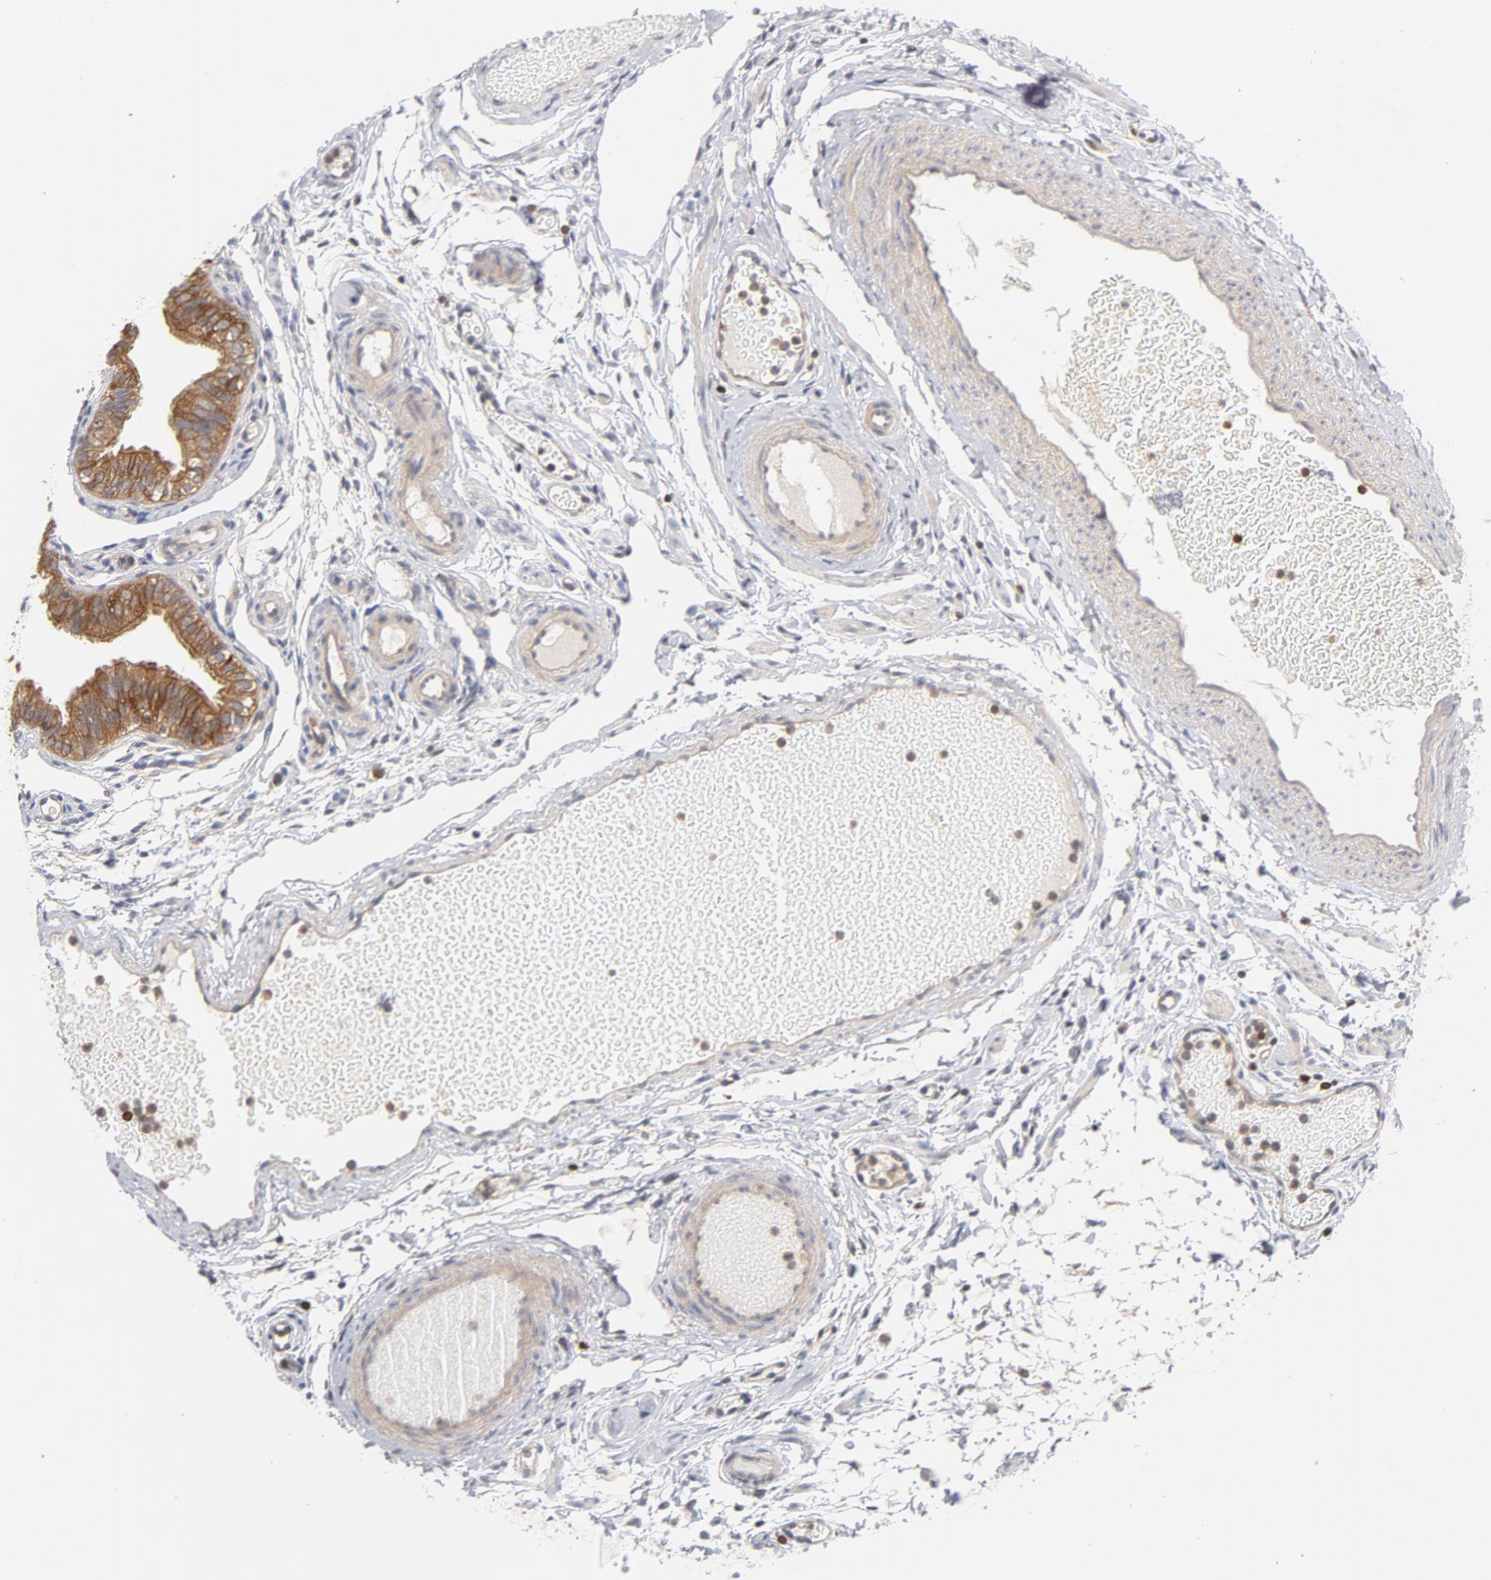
{"staining": {"intensity": "moderate", "quantity": ">75%", "location": "cytoplasmic/membranous"}, "tissue": "fallopian tube", "cell_type": "Glandular cells", "image_type": "normal", "snomed": [{"axis": "morphology", "description": "Normal tissue, NOS"}, {"axis": "morphology", "description": "Dermoid, NOS"}, {"axis": "topography", "description": "Fallopian tube"}], "caption": "Protein staining displays moderate cytoplasmic/membranous staining in about >75% of glandular cells in unremarkable fallopian tube.", "gene": "TRADD", "patient": {"sex": "female", "age": 33}}